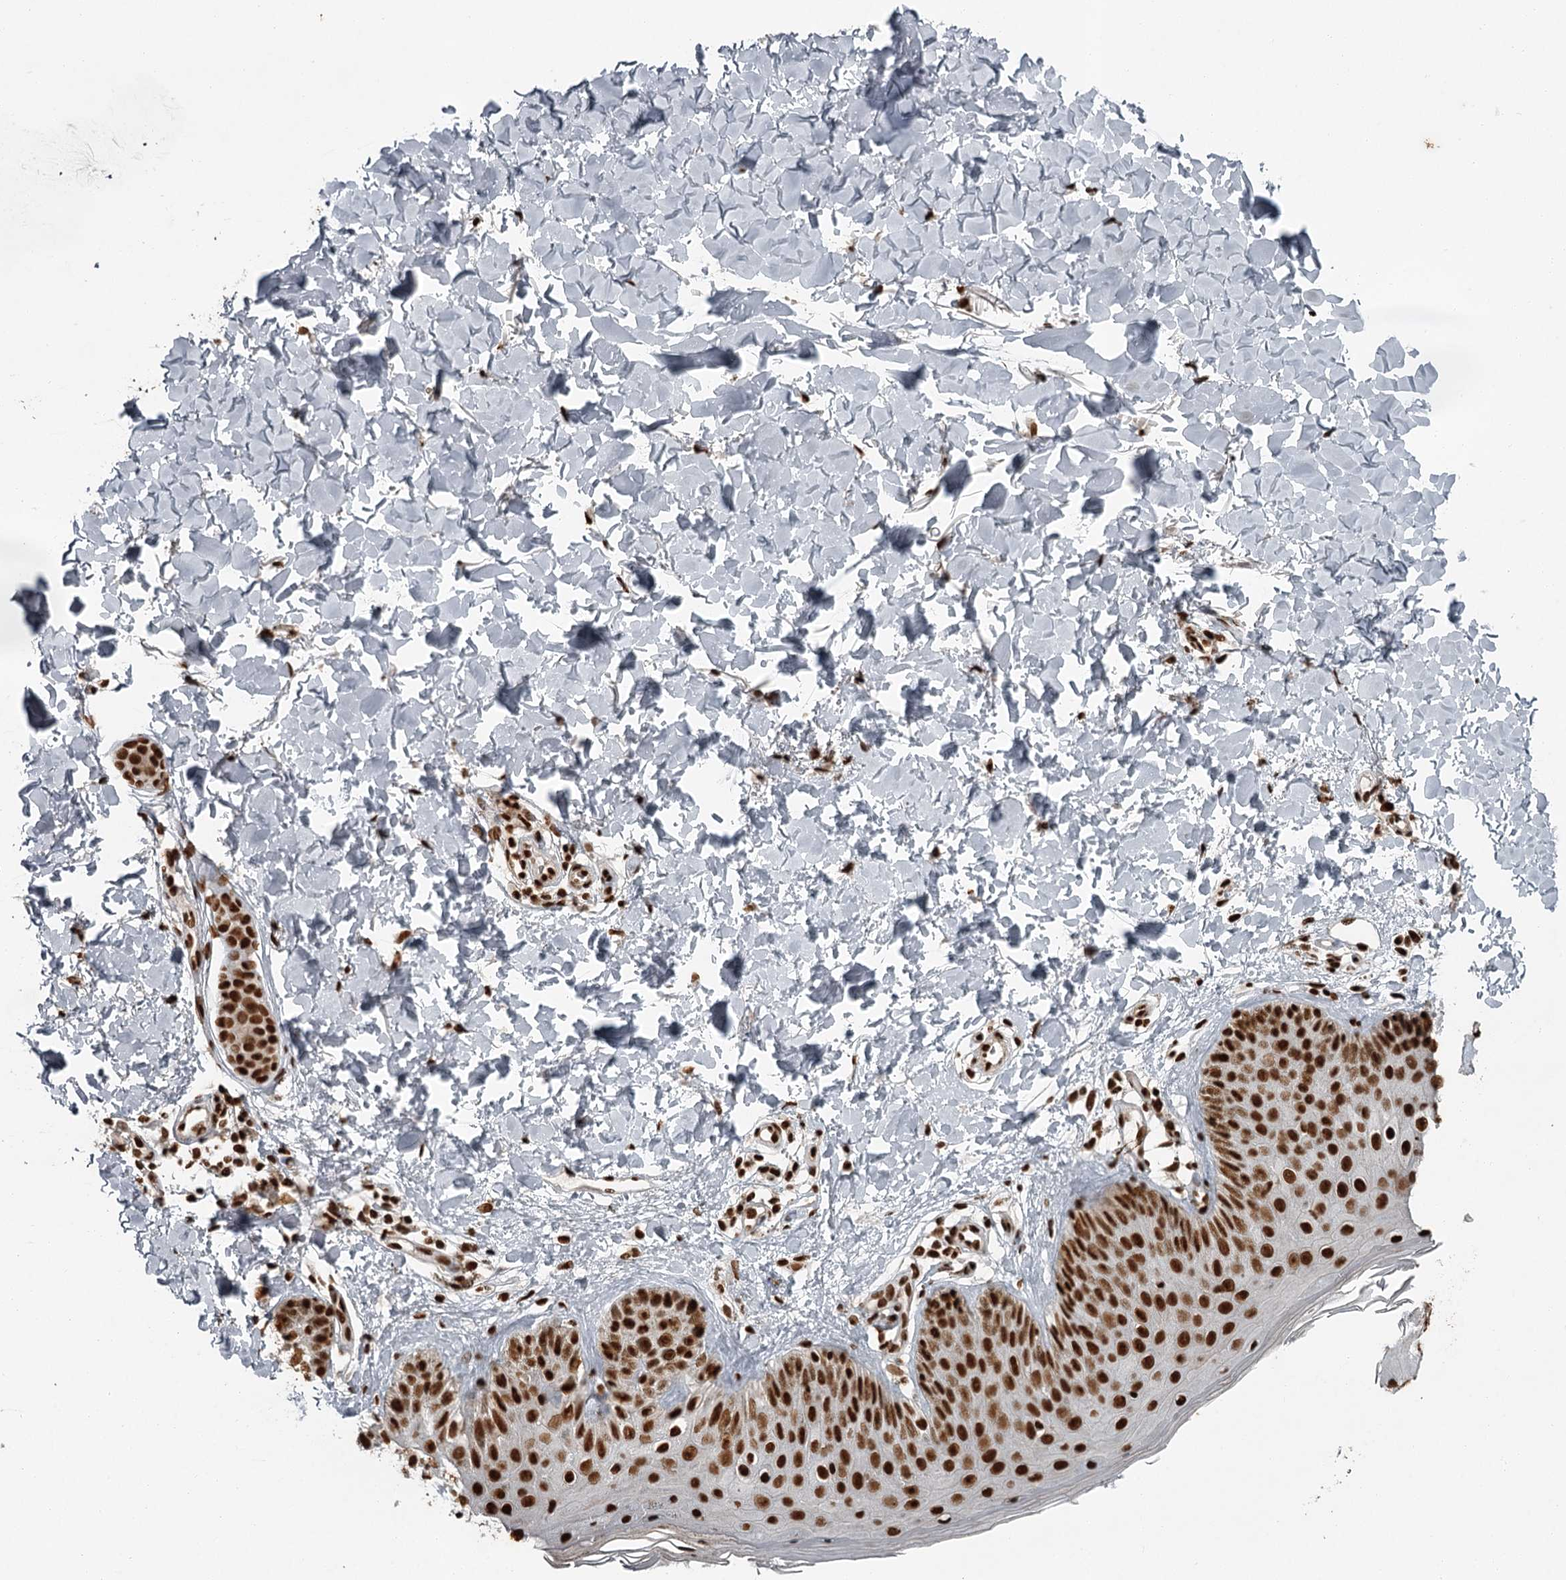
{"staining": {"intensity": "strong", "quantity": ">75%", "location": "nuclear"}, "tissue": "skin", "cell_type": "Fibroblasts", "image_type": "normal", "snomed": [{"axis": "morphology", "description": "Normal tissue, NOS"}, {"axis": "topography", "description": "Skin"}], "caption": "IHC (DAB (3,3'-diaminobenzidine)) staining of unremarkable skin displays strong nuclear protein expression in approximately >75% of fibroblasts. The protein of interest is stained brown, and the nuclei are stained in blue (DAB (3,3'-diaminobenzidine) IHC with brightfield microscopy, high magnification).", "gene": "RBBP7", "patient": {"sex": "male", "age": 52}}